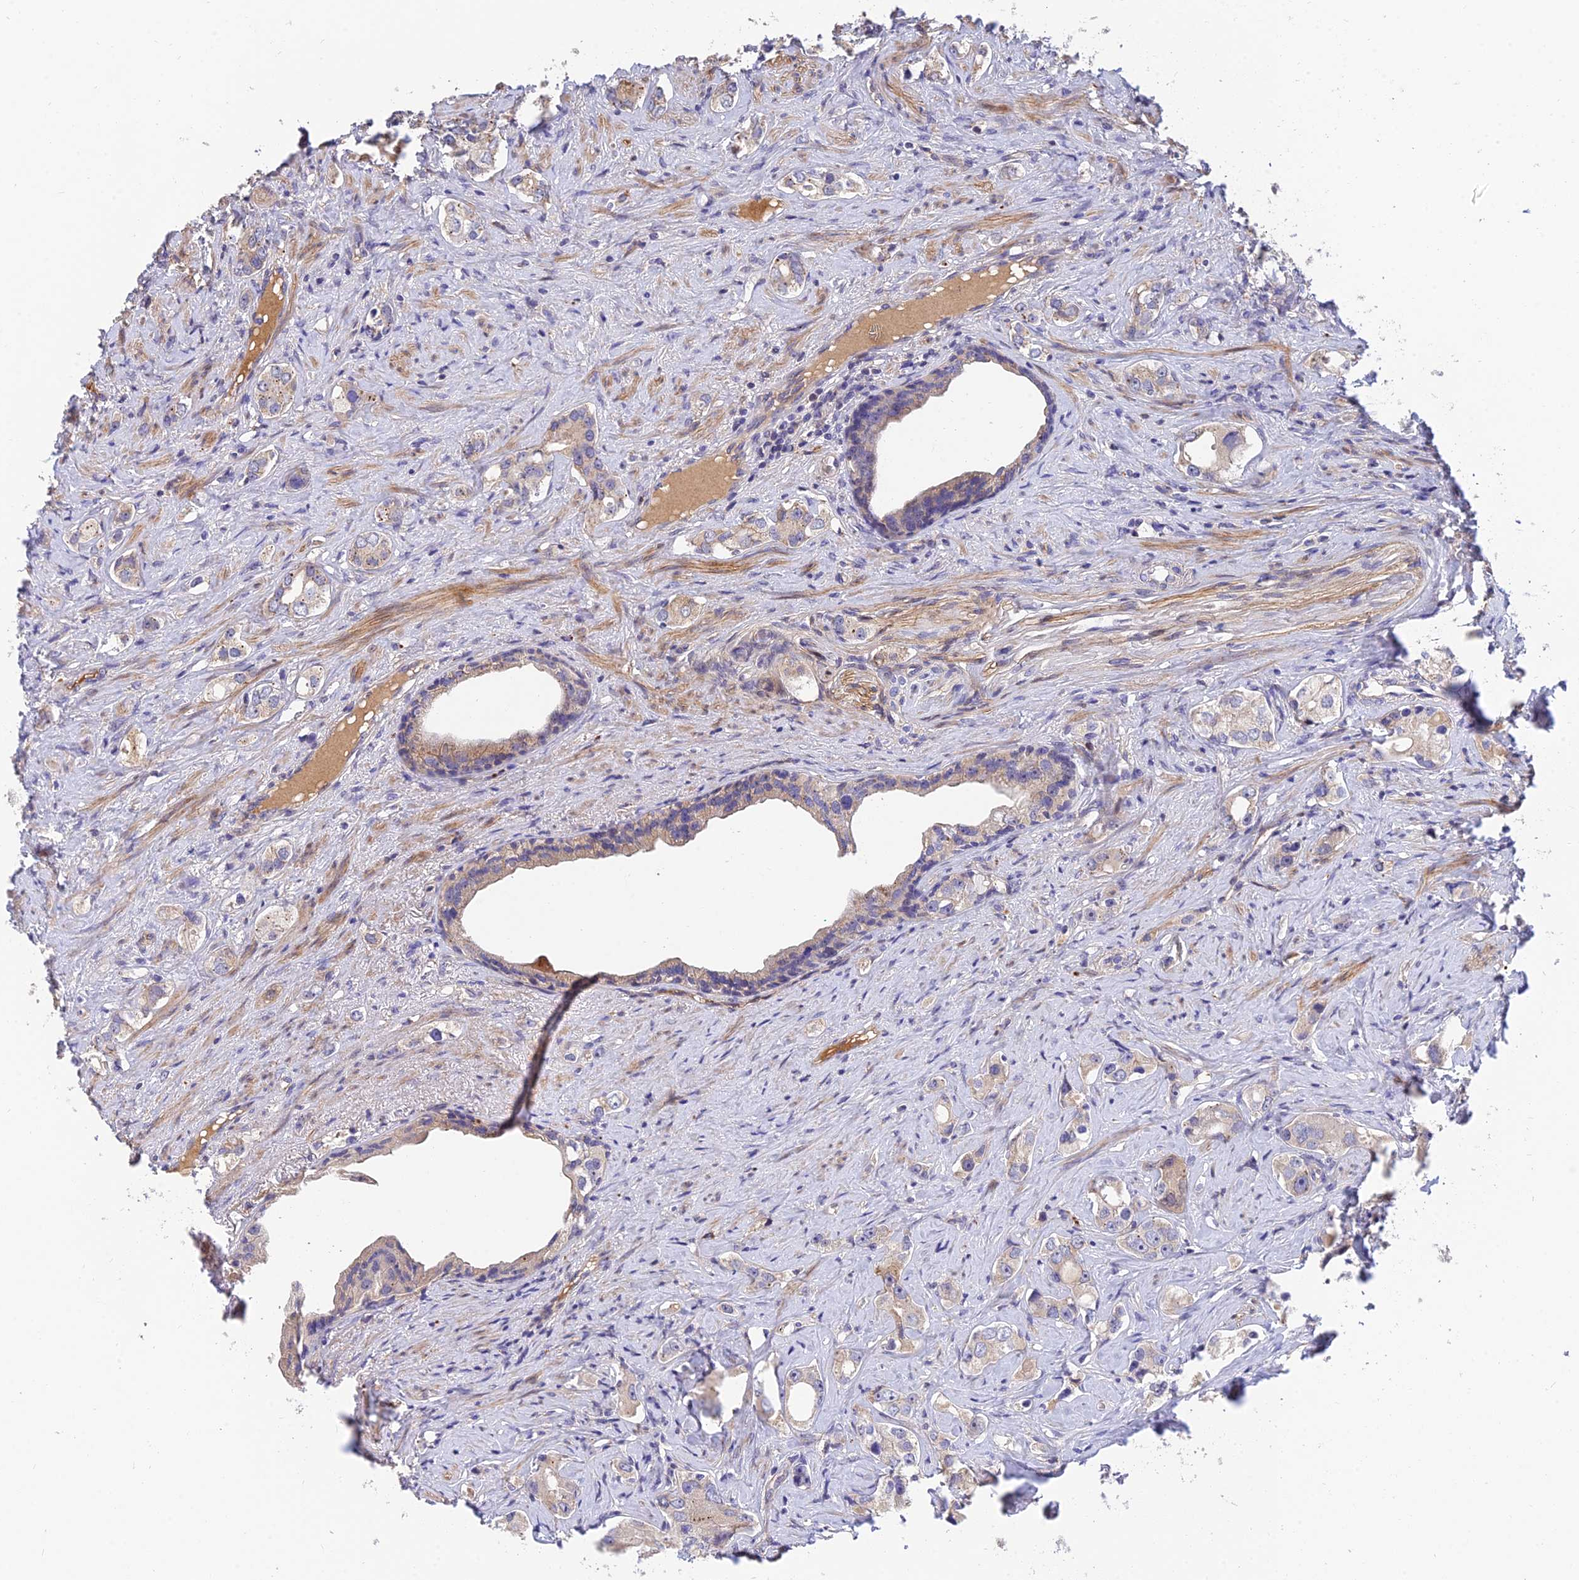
{"staining": {"intensity": "negative", "quantity": "none", "location": "none"}, "tissue": "prostate cancer", "cell_type": "Tumor cells", "image_type": "cancer", "snomed": [{"axis": "morphology", "description": "Adenocarcinoma, High grade"}, {"axis": "topography", "description": "Prostate"}], "caption": "The IHC photomicrograph has no significant positivity in tumor cells of prostate cancer tissue. (Stains: DAB (3,3'-diaminobenzidine) IHC with hematoxylin counter stain, Microscopy: brightfield microscopy at high magnification).", "gene": "MRPL35", "patient": {"sex": "male", "age": 63}}